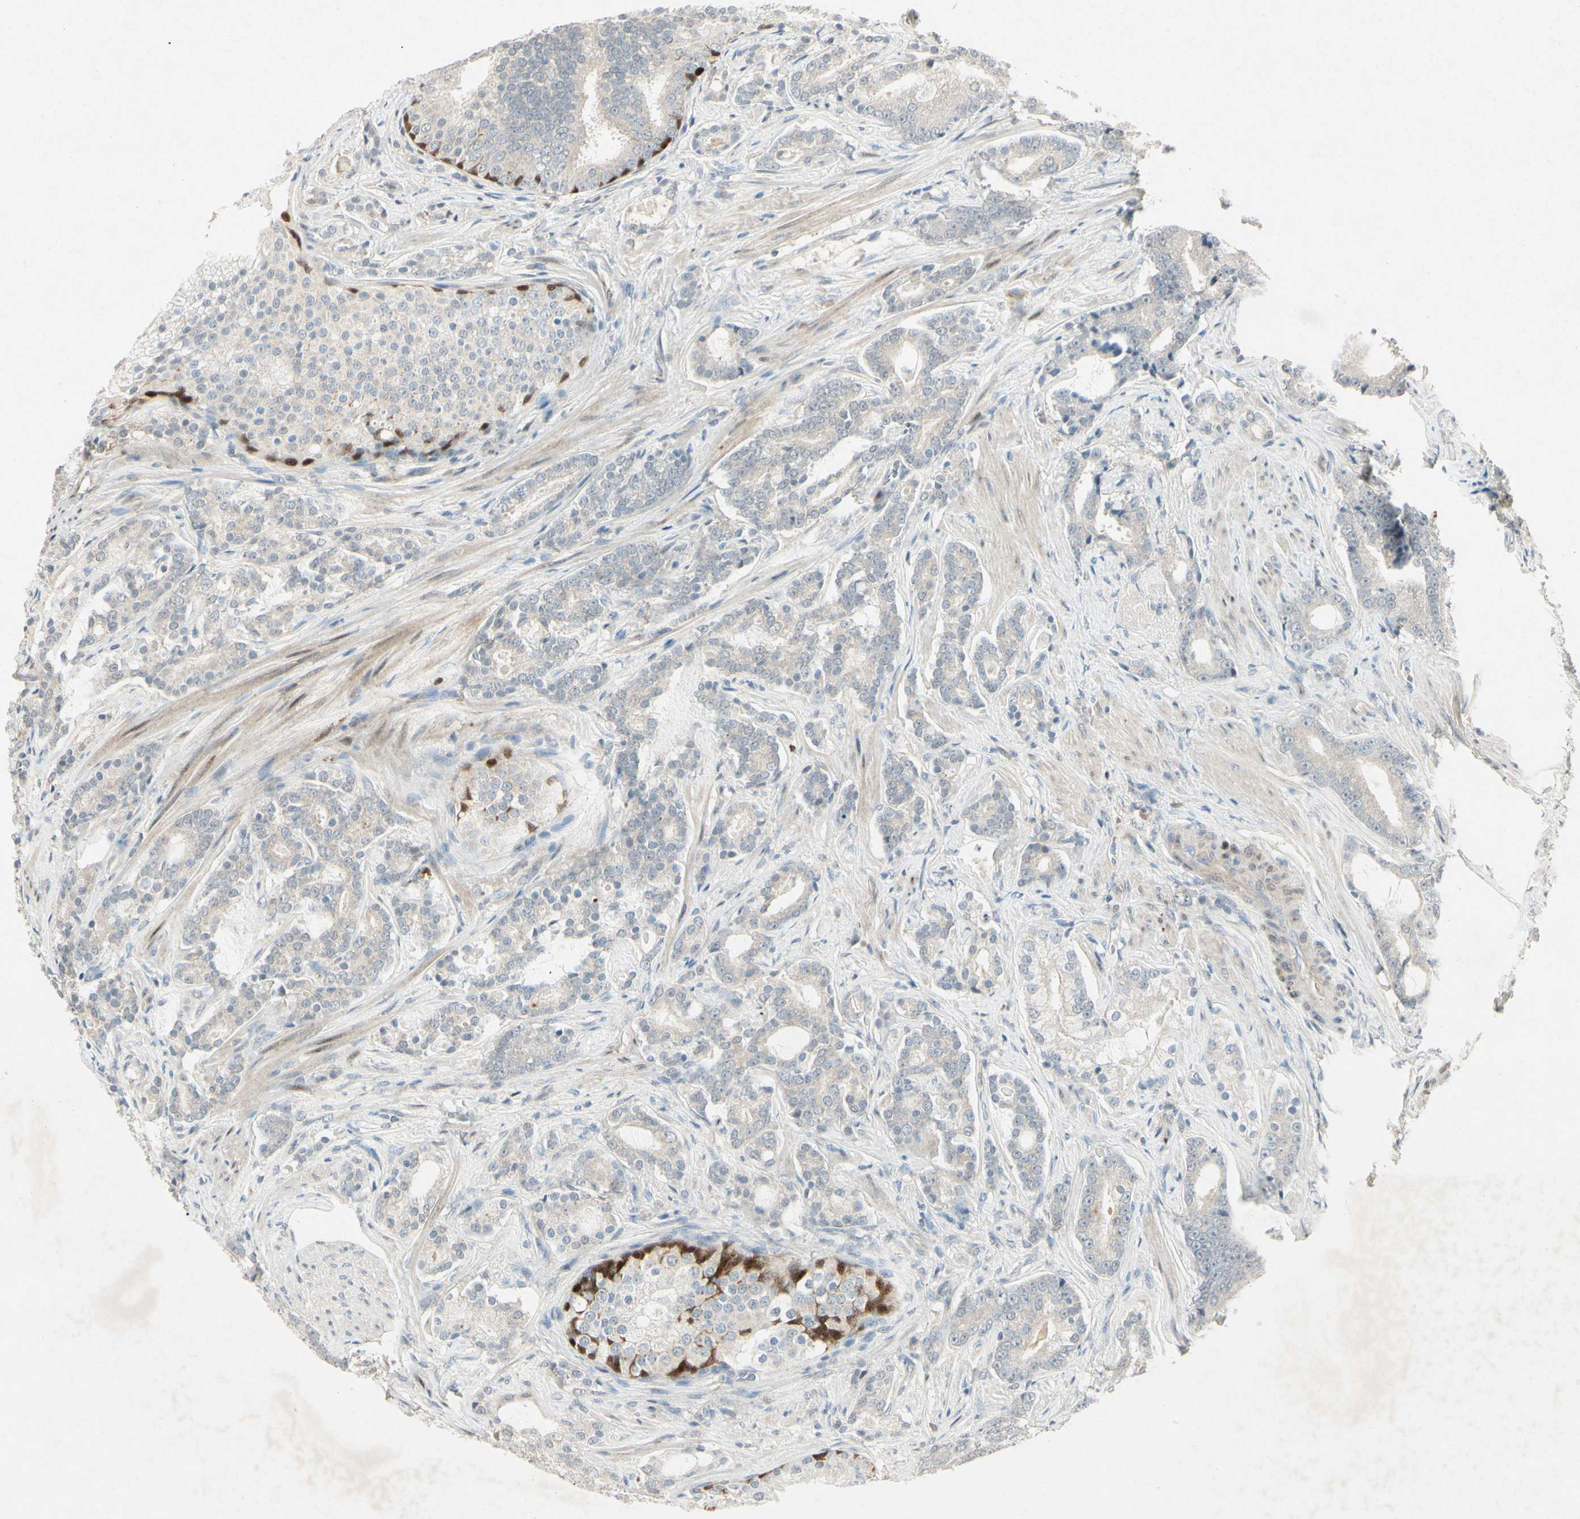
{"staining": {"intensity": "weak", "quantity": "25%-75%", "location": "cytoplasmic/membranous"}, "tissue": "prostate cancer", "cell_type": "Tumor cells", "image_type": "cancer", "snomed": [{"axis": "morphology", "description": "Adenocarcinoma, Low grade"}, {"axis": "topography", "description": "Prostate"}], "caption": "This is an image of immunohistochemistry staining of prostate cancer (adenocarcinoma (low-grade)), which shows weak expression in the cytoplasmic/membranous of tumor cells.", "gene": "HSPA1B", "patient": {"sex": "male", "age": 58}}